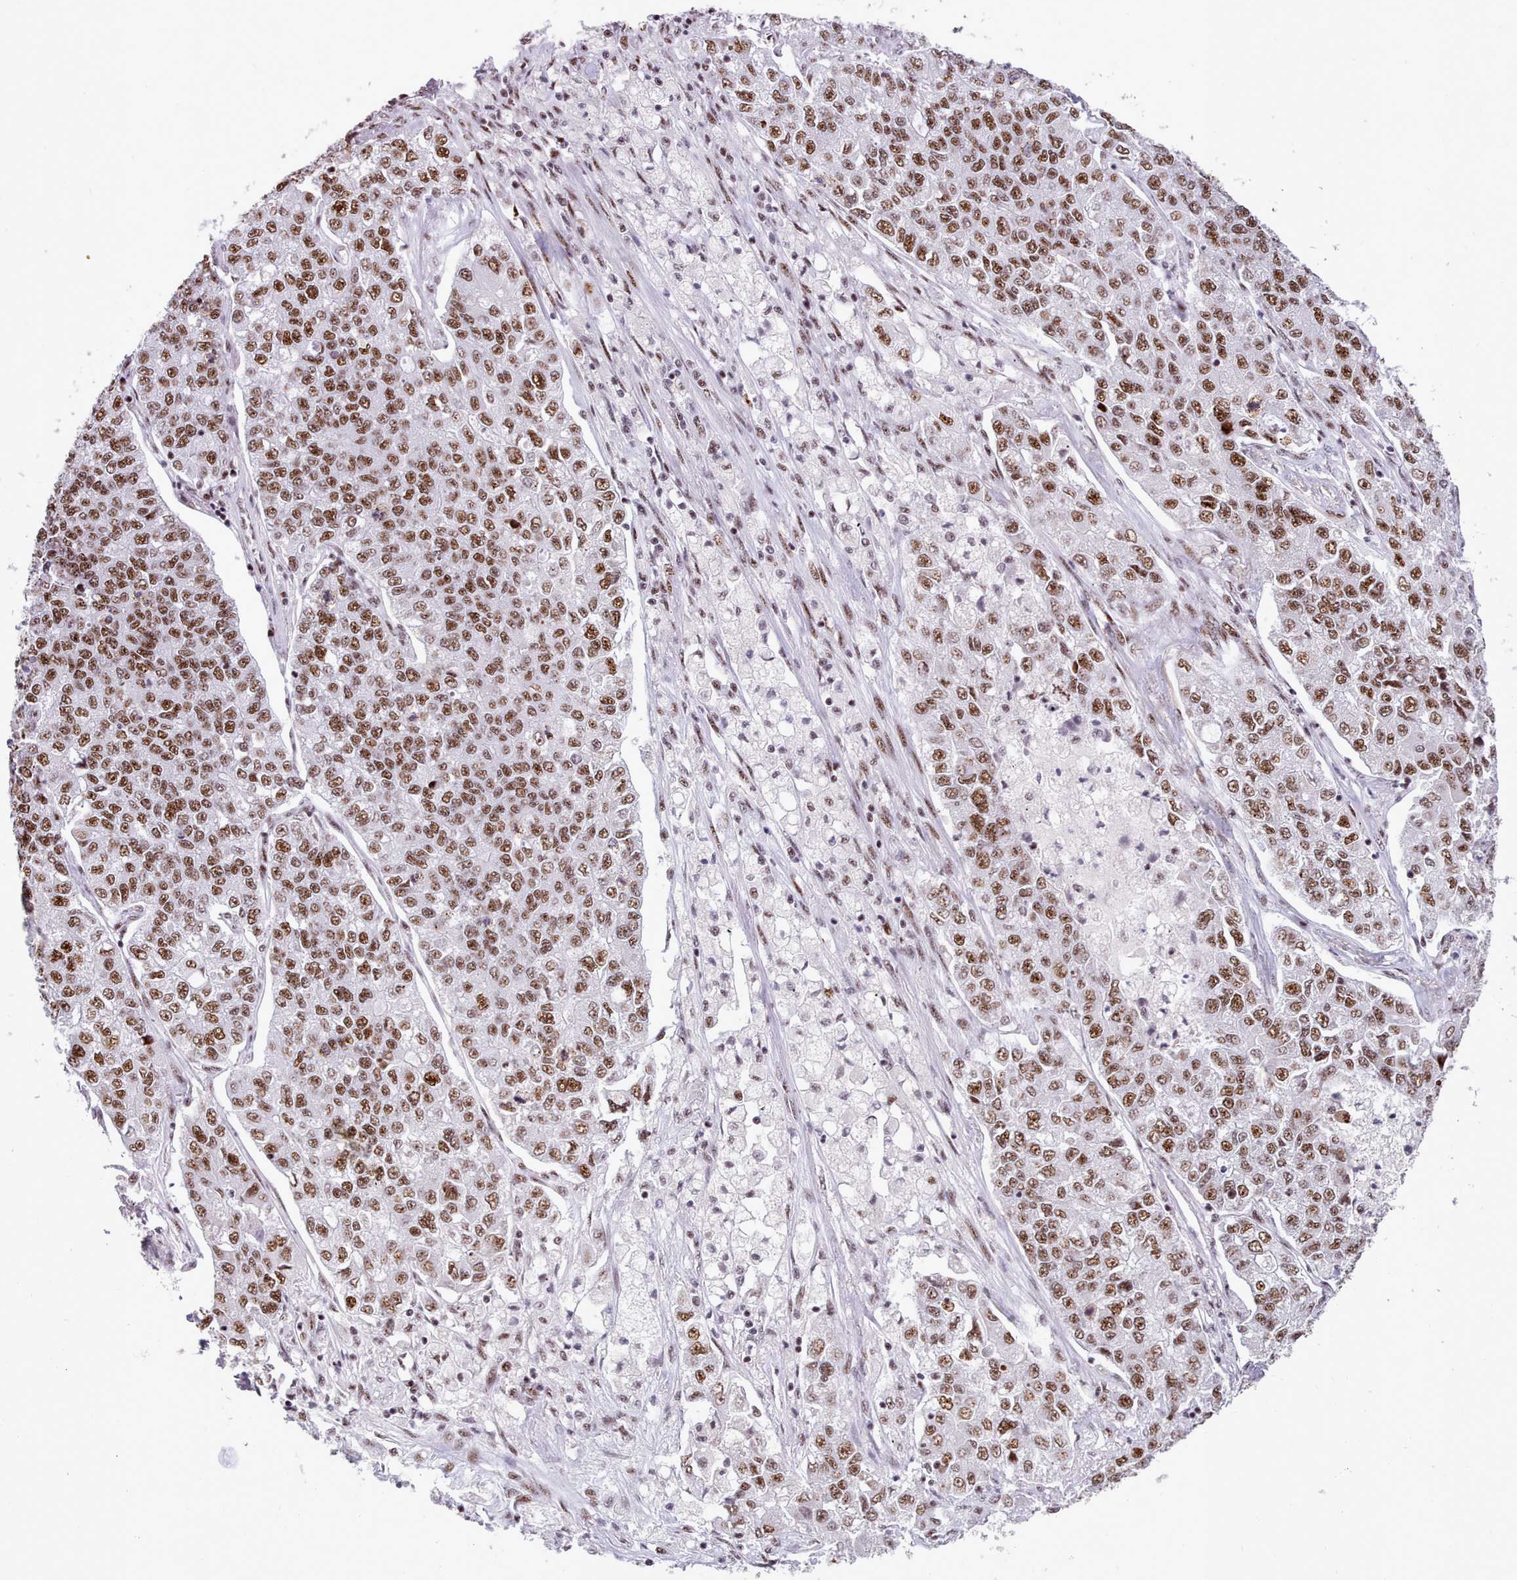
{"staining": {"intensity": "moderate", "quantity": ">75%", "location": "nuclear"}, "tissue": "lung cancer", "cell_type": "Tumor cells", "image_type": "cancer", "snomed": [{"axis": "morphology", "description": "Adenocarcinoma, NOS"}, {"axis": "topography", "description": "Lung"}], "caption": "Protein expression analysis of human lung cancer reveals moderate nuclear positivity in approximately >75% of tumor cells.", "gene": "TMEM35B", "patient": {"sex": "male", "age": 49}}